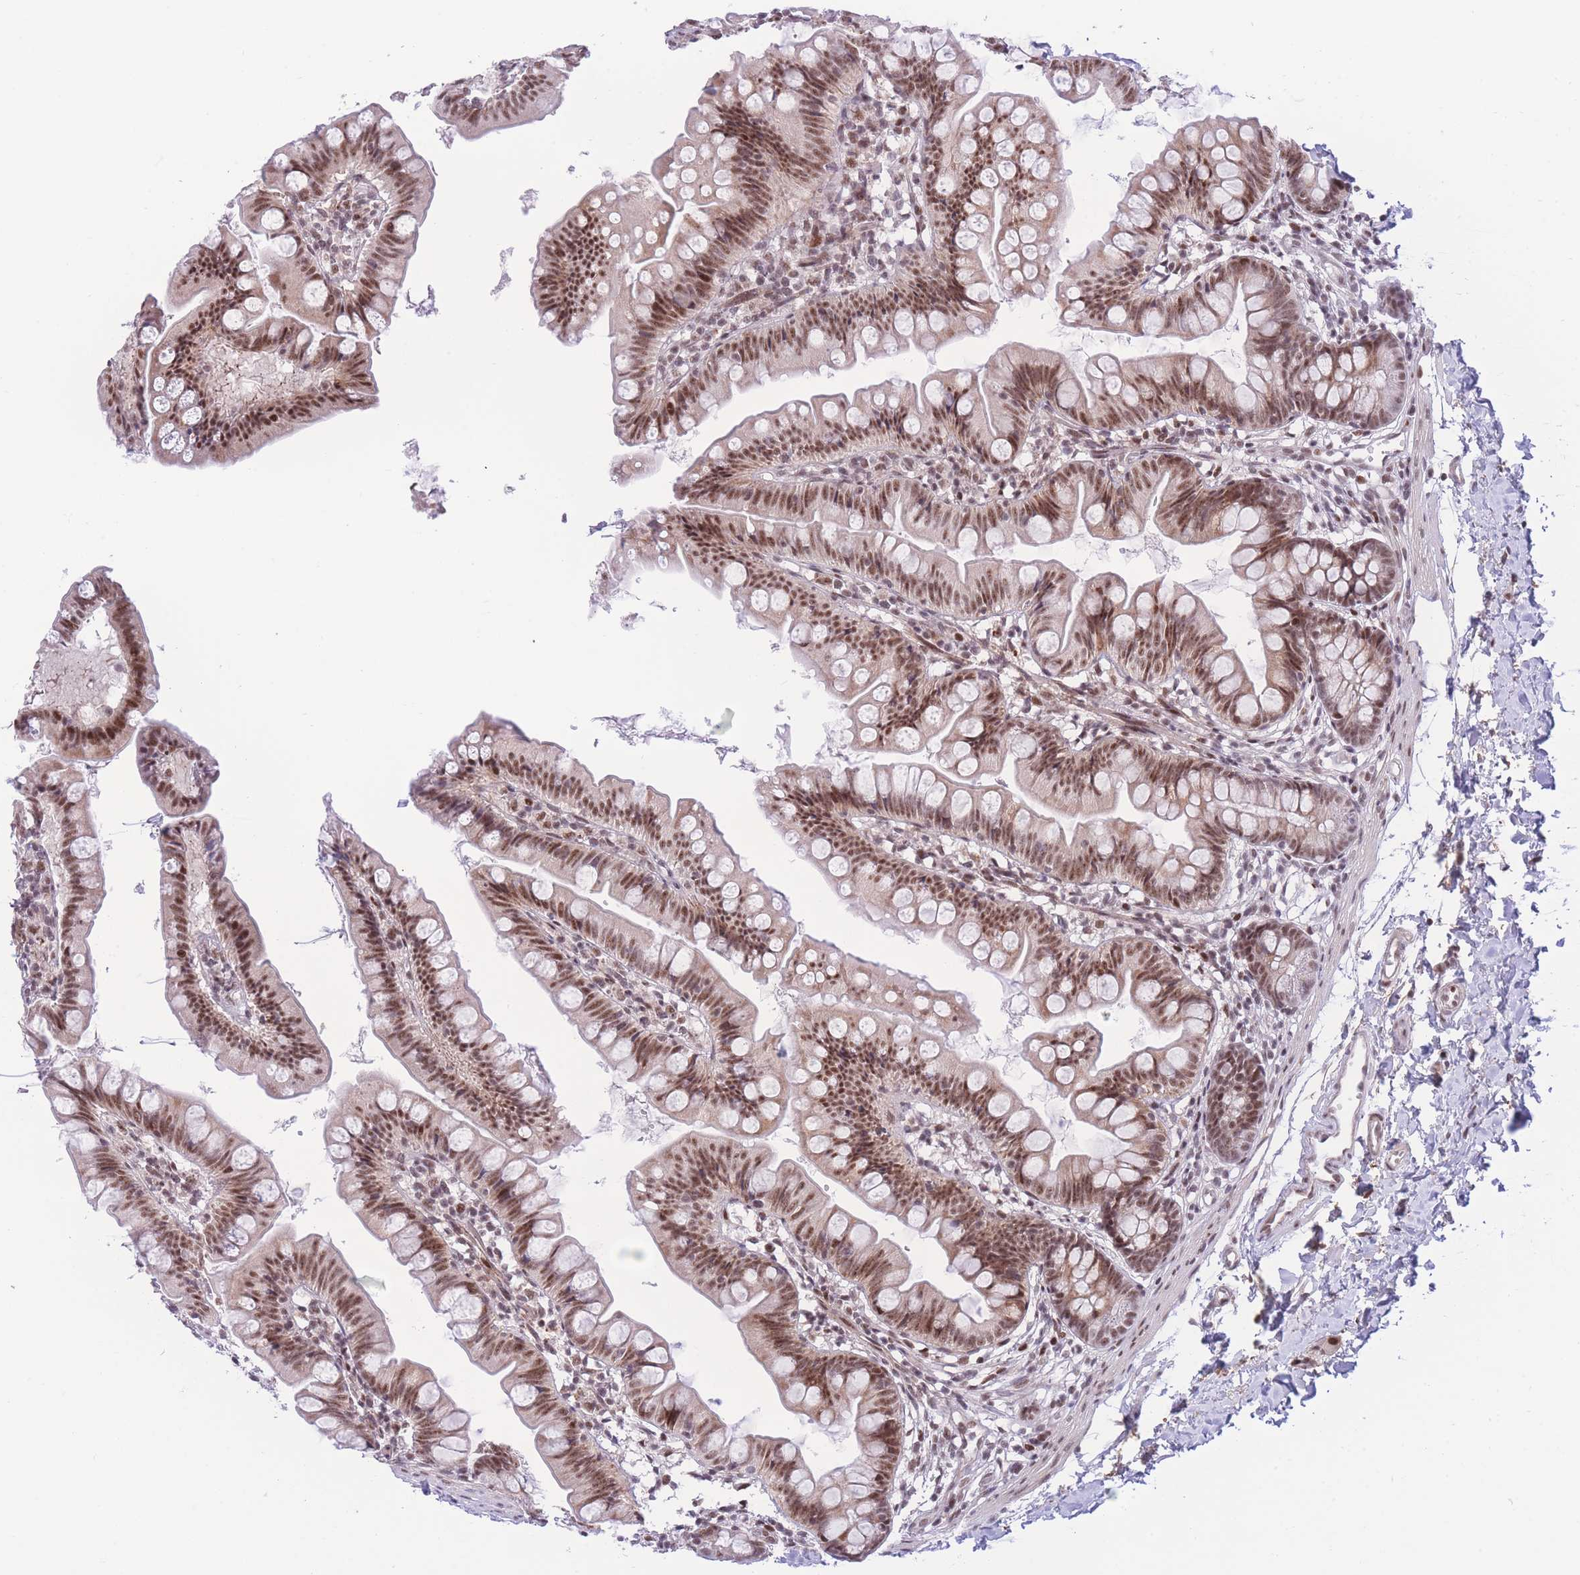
{"staining": {"intensity": "moderate", "quantity": ">75%", "location": "nuclear"}, "tissue": "small intestine", "cell_type": "Glandular cells", "image_type": "normal", "snomed": [{"axis": "morphology", "description": "Normal tissue, NOS"}, {"axis": "topography", "description": "Small intestine"}], "caption": "The histopathology image exhibits immunohistochemical staining of unremarkable small intestine. There is moderate nuclear staining is identified in approximately >75% of glandular cells. (DAB (3,3'-diaminobenzidine) IHC, brown staining for protein, blue staining for nuclei).", "gene": "PCIF1", "patient": {"sex": "male", "age": 7}}